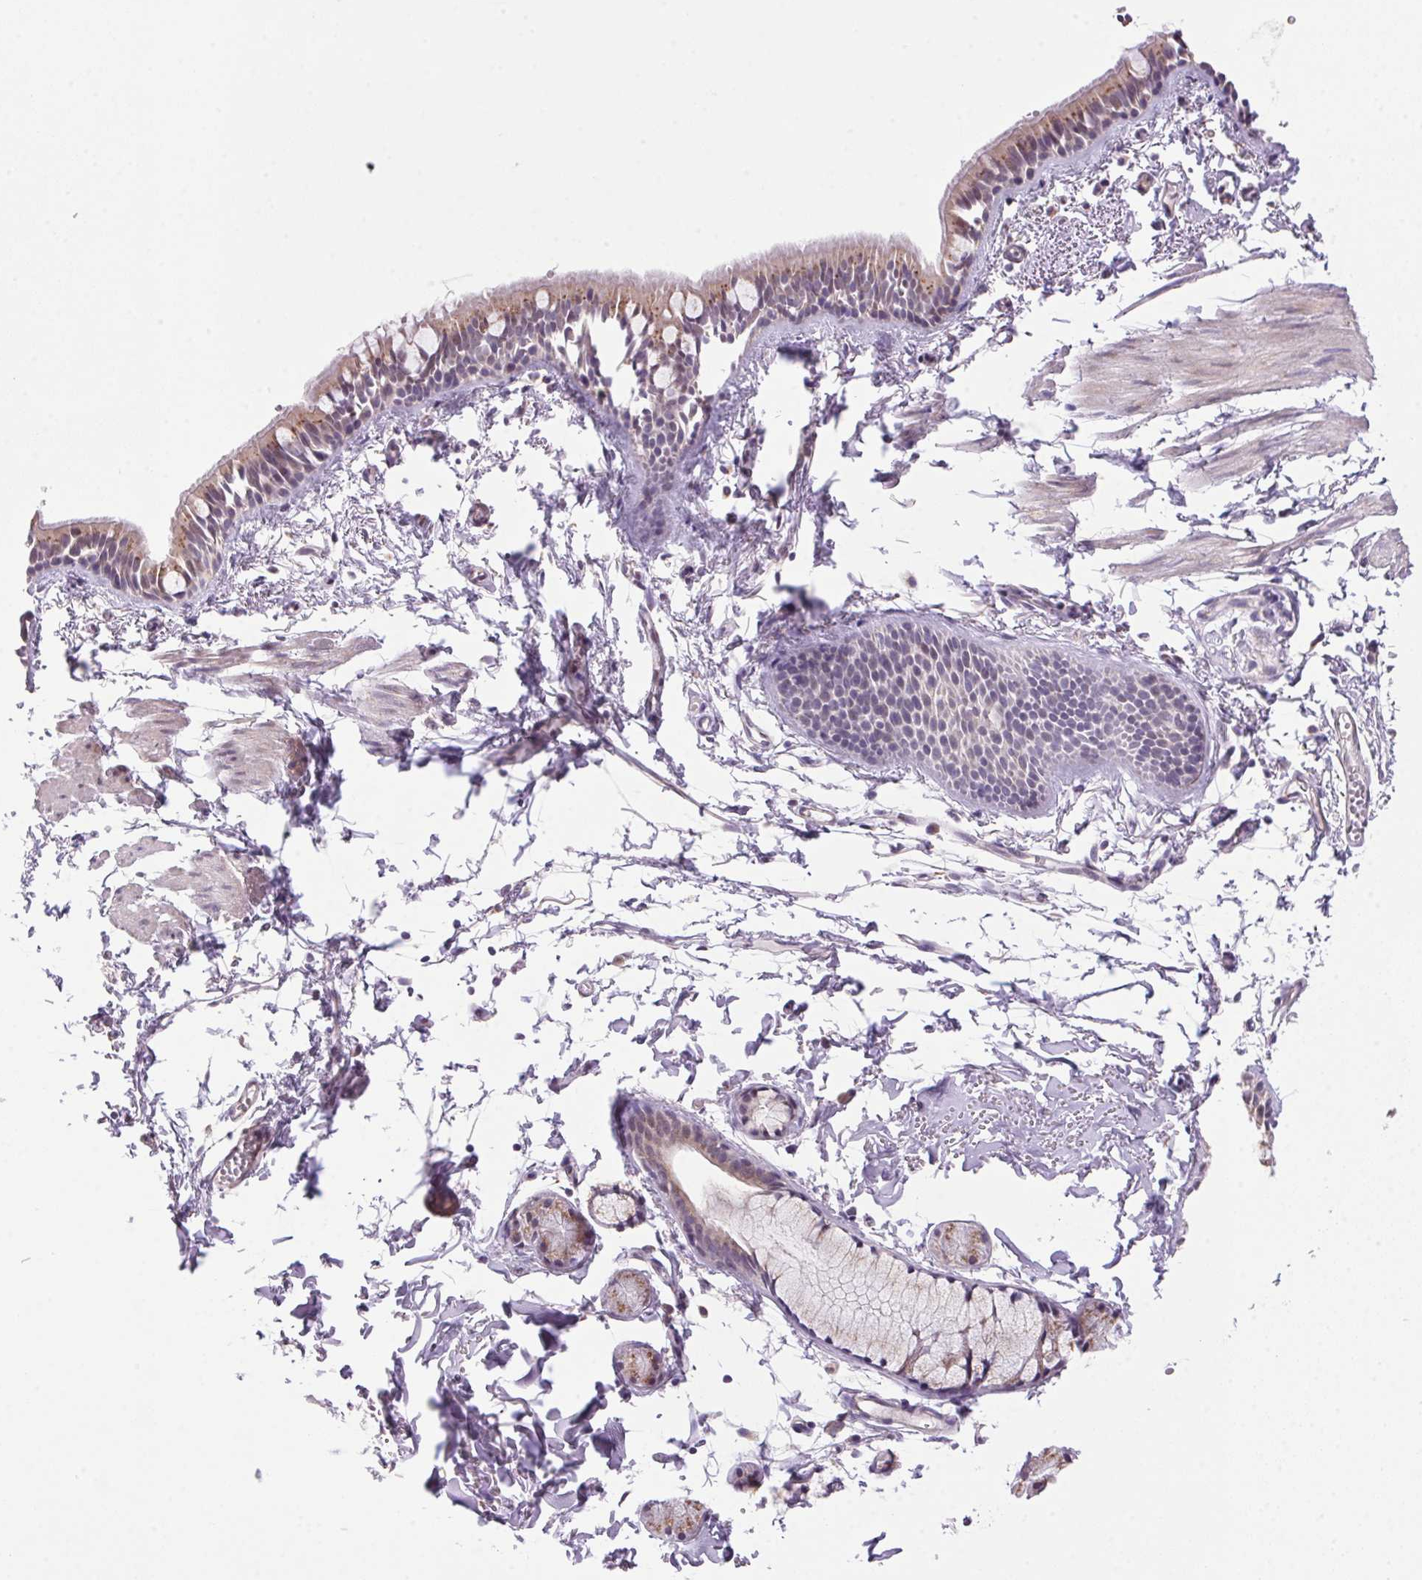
{"staining": {"intensity": "weak", "quantity": "25%-75%", "location": "cytoplasmic/membranous,nuclear"}, "tissue": "bronchus", "cell_type": "Respiratory epithelial cells", "image_type": "normal", "snomed": [{"axis": "morphology", "description": "Normal tissue, NOS"}, {"axis": "topography", "description": "Bronchus"}], "caption": "Bronchus stained with DAB immunohistochemistry exhibits low levels of weak cytoplasmic/membranous,nuclear staining in about 25%-75% of respiratory epithelial cells.", "gene": "AKR1E2", "patient": {"sex": "female", "age": 59}}